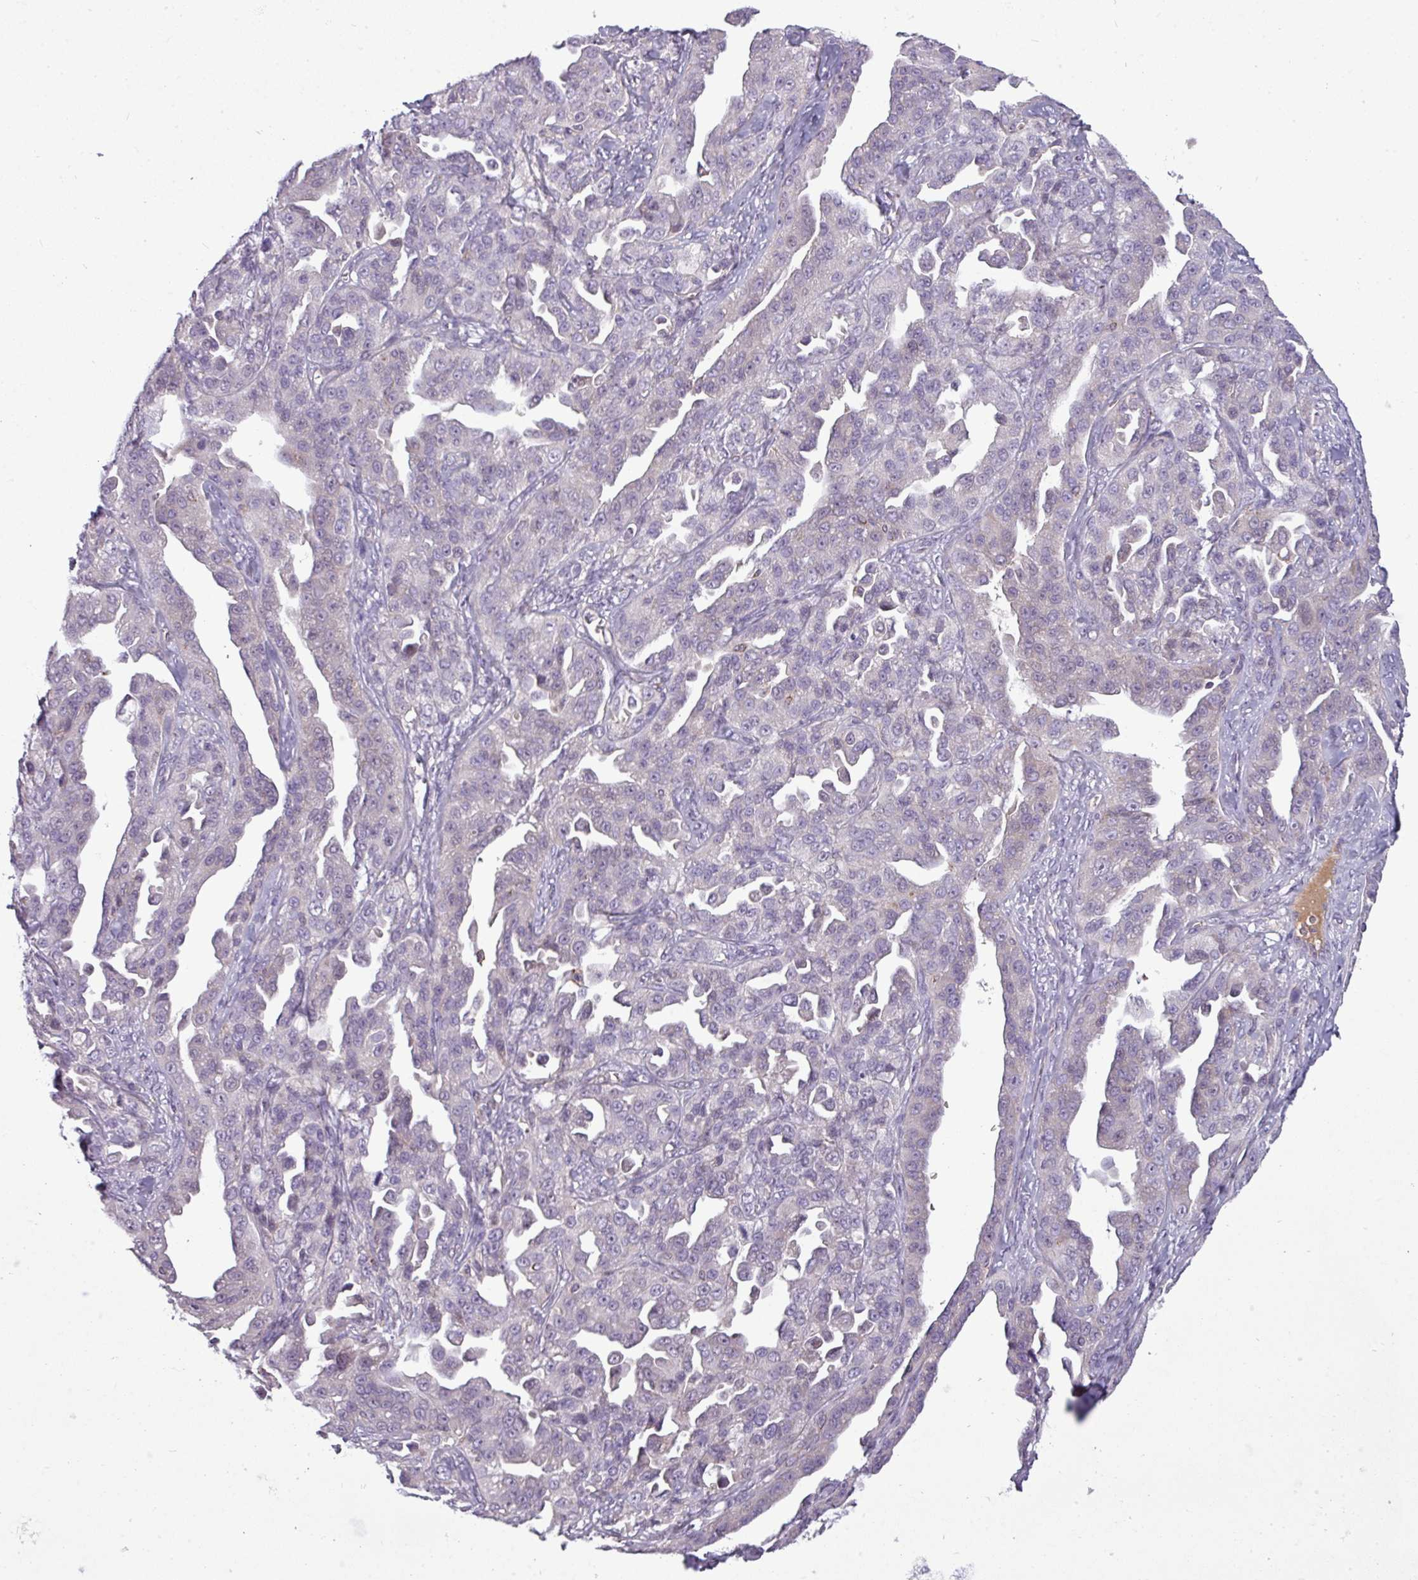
{"staining": {"intensity": "negative", "quantity": "none", "location": "none"}, "tissue": "ovarian cancer", "cell_type": "Tumor cells", "image_type": "cancer", "snomed": [{"axis": "morphology", "description": "Cystadenocarcinoma, serous, NOS"}, {"axis": "topography", "description": "Ovary"}], "caption": "Ovarian serous cystadenocarcinoma stained for a protein using immunohistochemistry shows no staining tumor cells.", "gene": "ZNF35", "patient": {"sex": "female", "age": 75}}